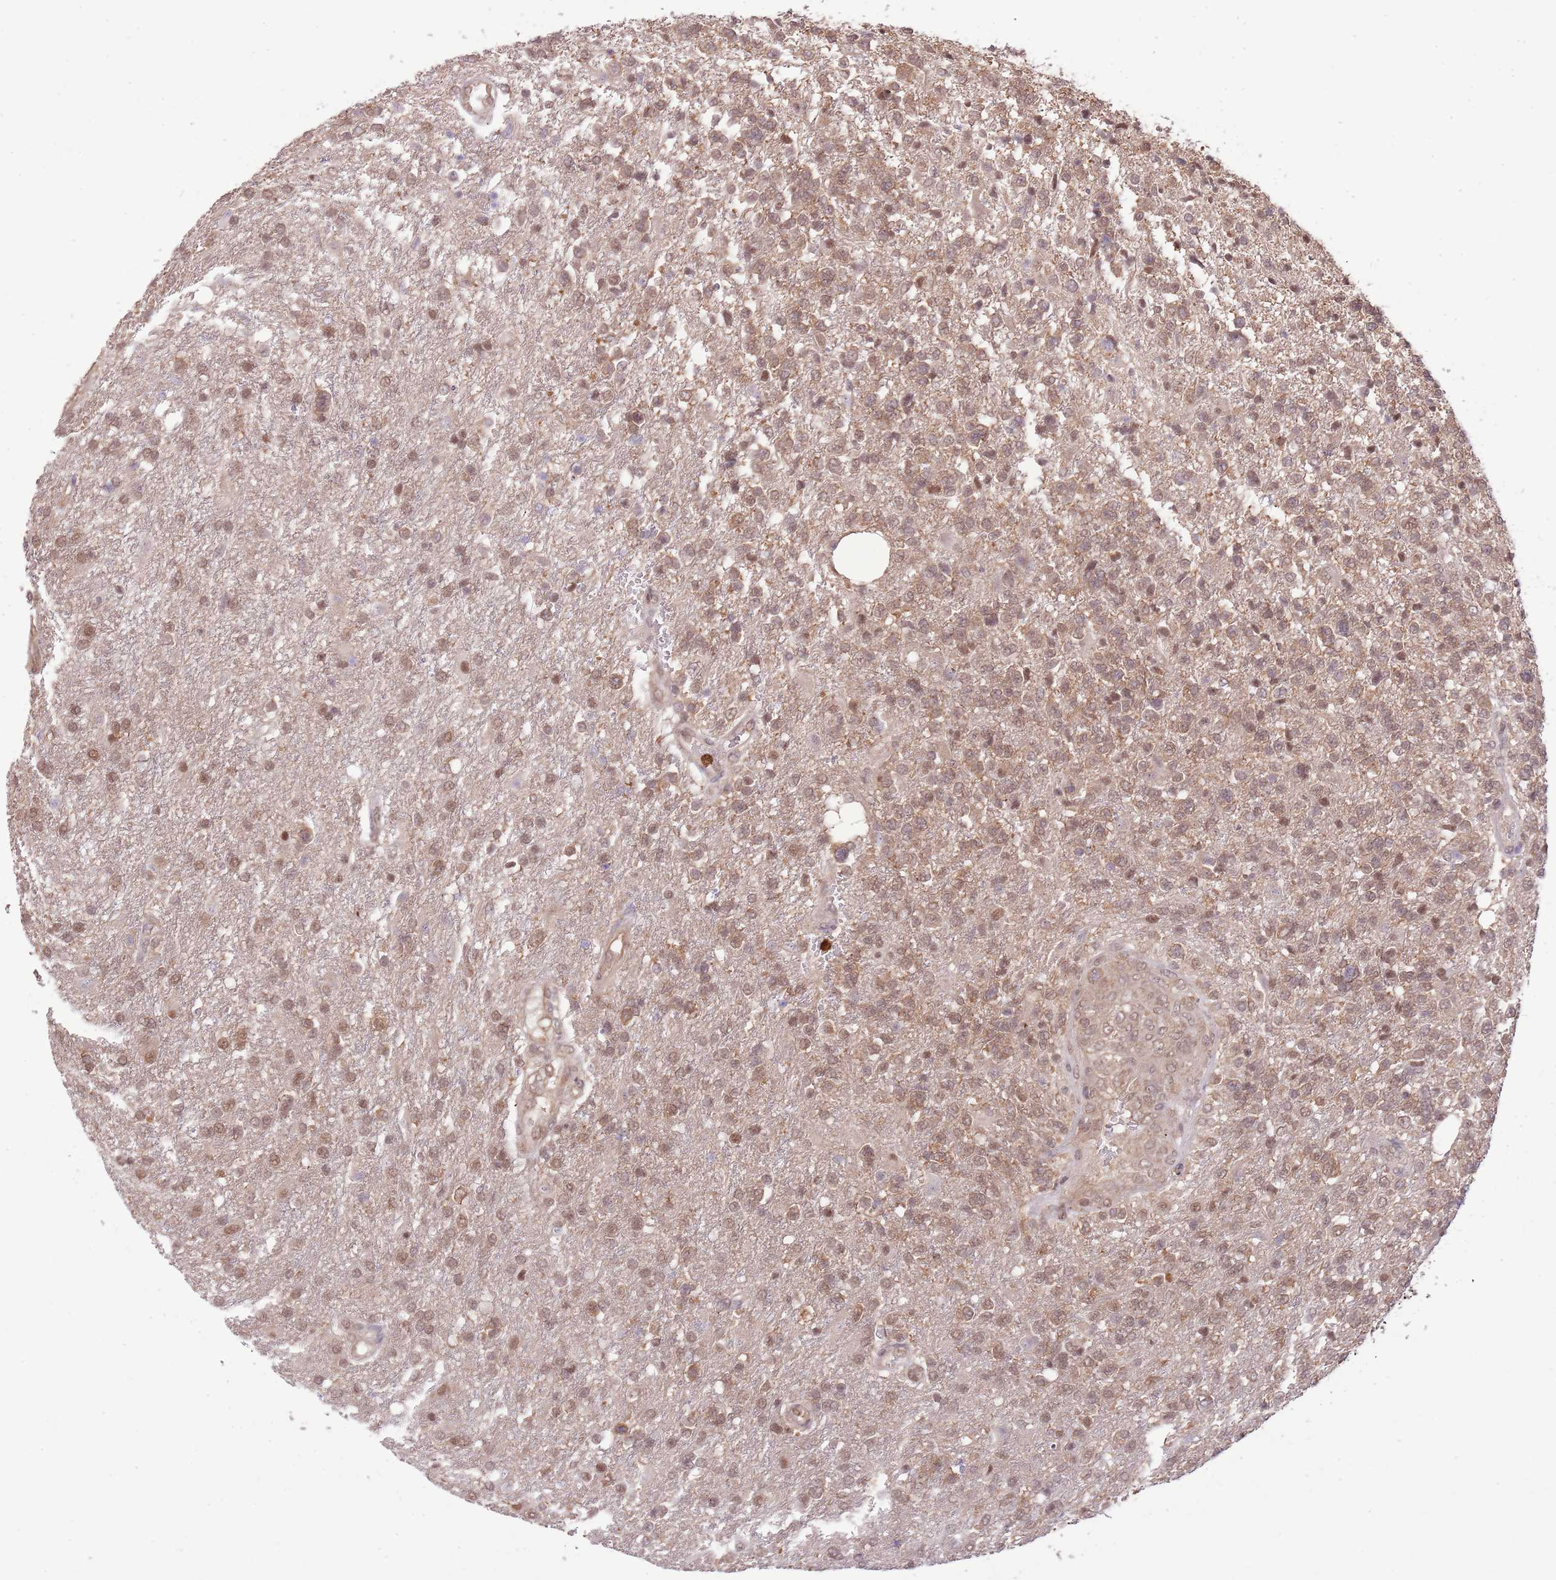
{"staining": {"intensity": "moderate", "quantity": ">75%", "location": "cytoplasmic/membranous,nuclear"}, "tissue": "glioma", "cell_type": "Tumor cells", "image_type": "cancer", "snomed": [{"axis": "morphology", "description": "Glioma, malignant, High grade"}, {"axis": "topography", "description": "Brain"}], "caption": "High-grade glioma (malignant) stained for a protein (brown) displays moderate cytoplasmic/membranous and nuclear positive staining in approximately >75% of tumor cells.", "gene": "AMIGO1", "patient": {"sex": "male", "age": 56}}